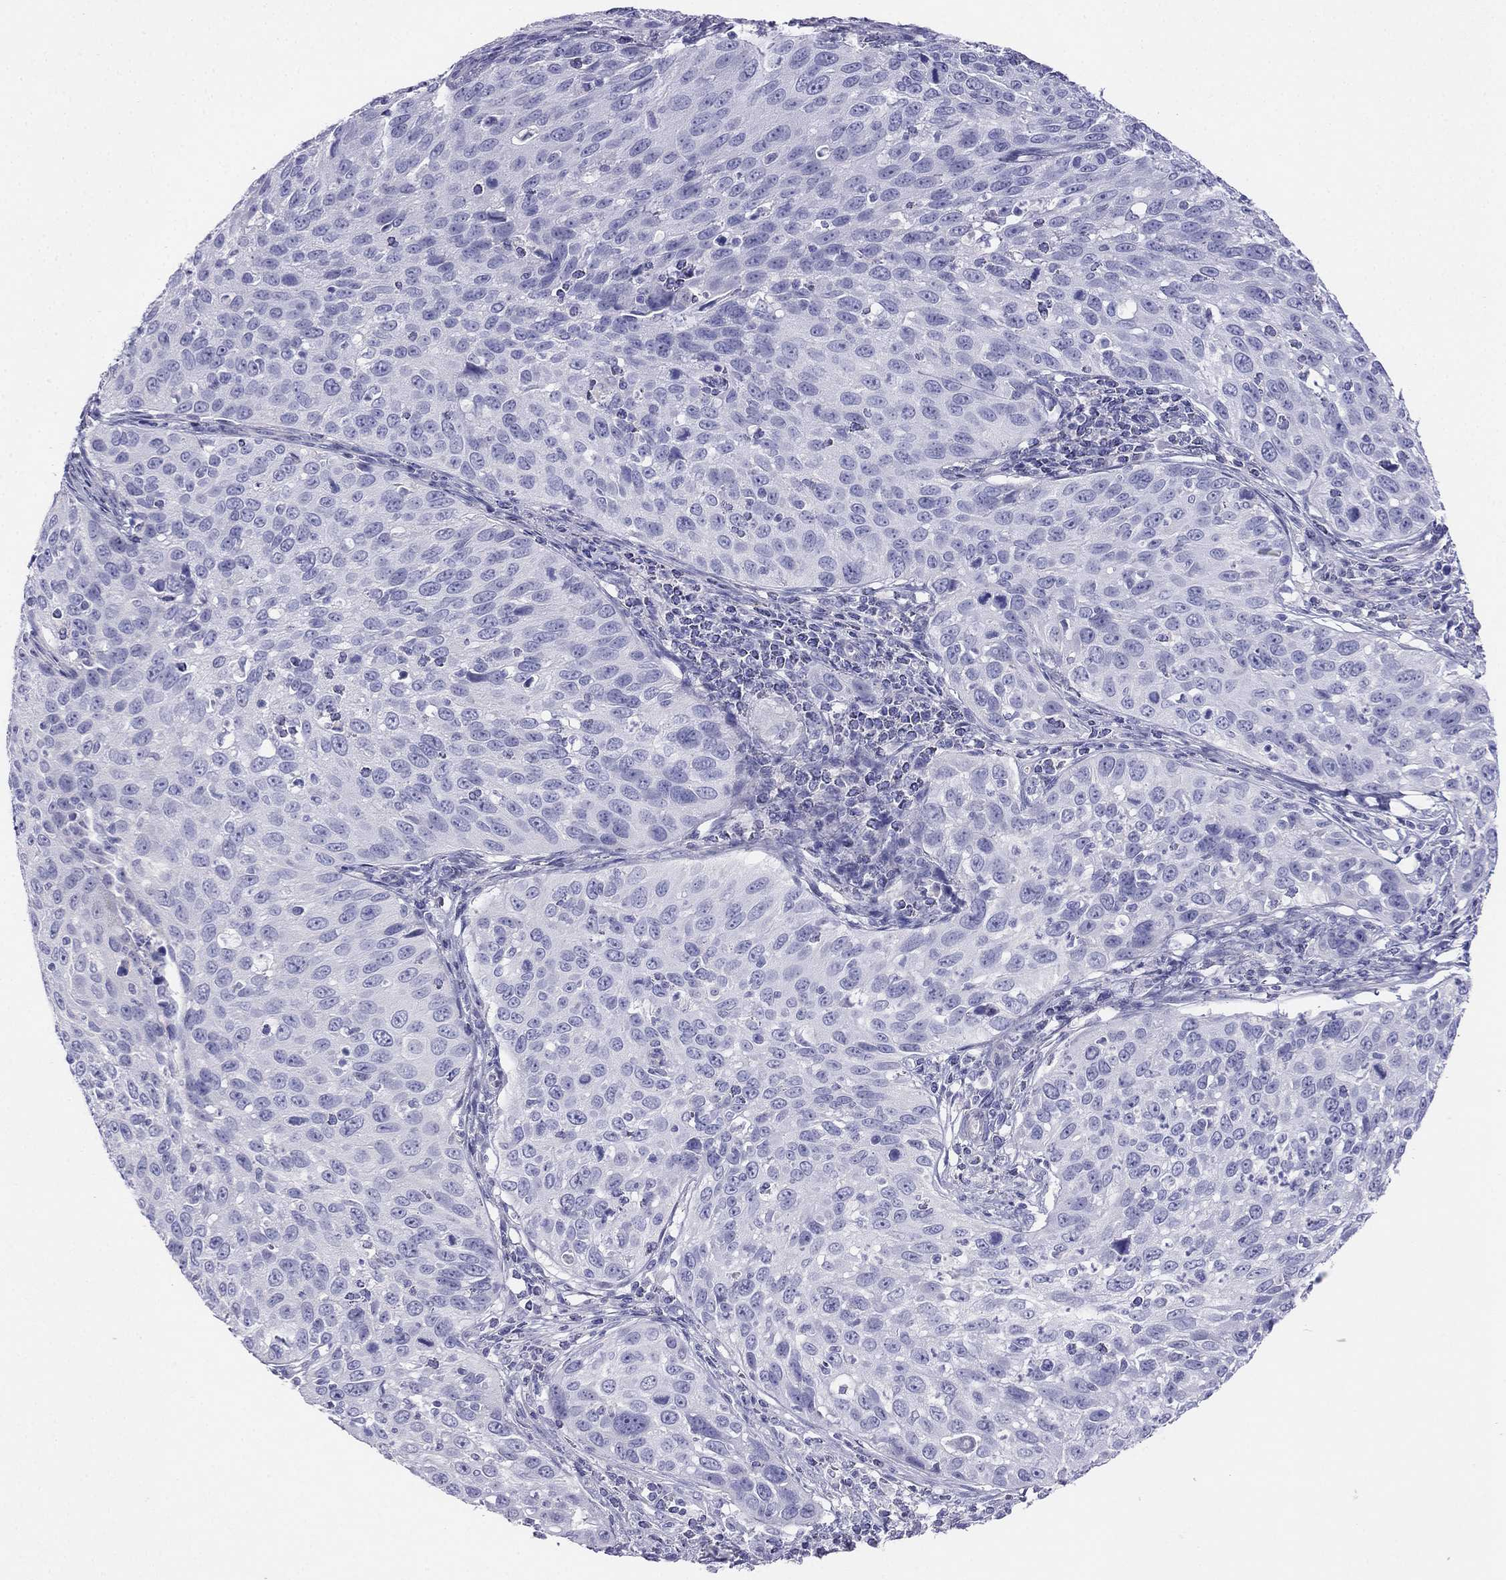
{"staining": {"intensity": "negative", "quantity": "none", "location": "none"}, "tissue": "cervical cancer", "cell_type": "Tumor cells", "image_type": "cancer", "snomed": [{"axis": "morphology", "description": "Squamous cell carcinoma, NOS"}, {"axis": "topography", "description": "Cervix"}], "caption": "Tumor cells are negative for protein expression in human squamous cell carcinoma (cervical).", "gene": "ALOXE3", "patient": {"sex": "female", "age": 26}}